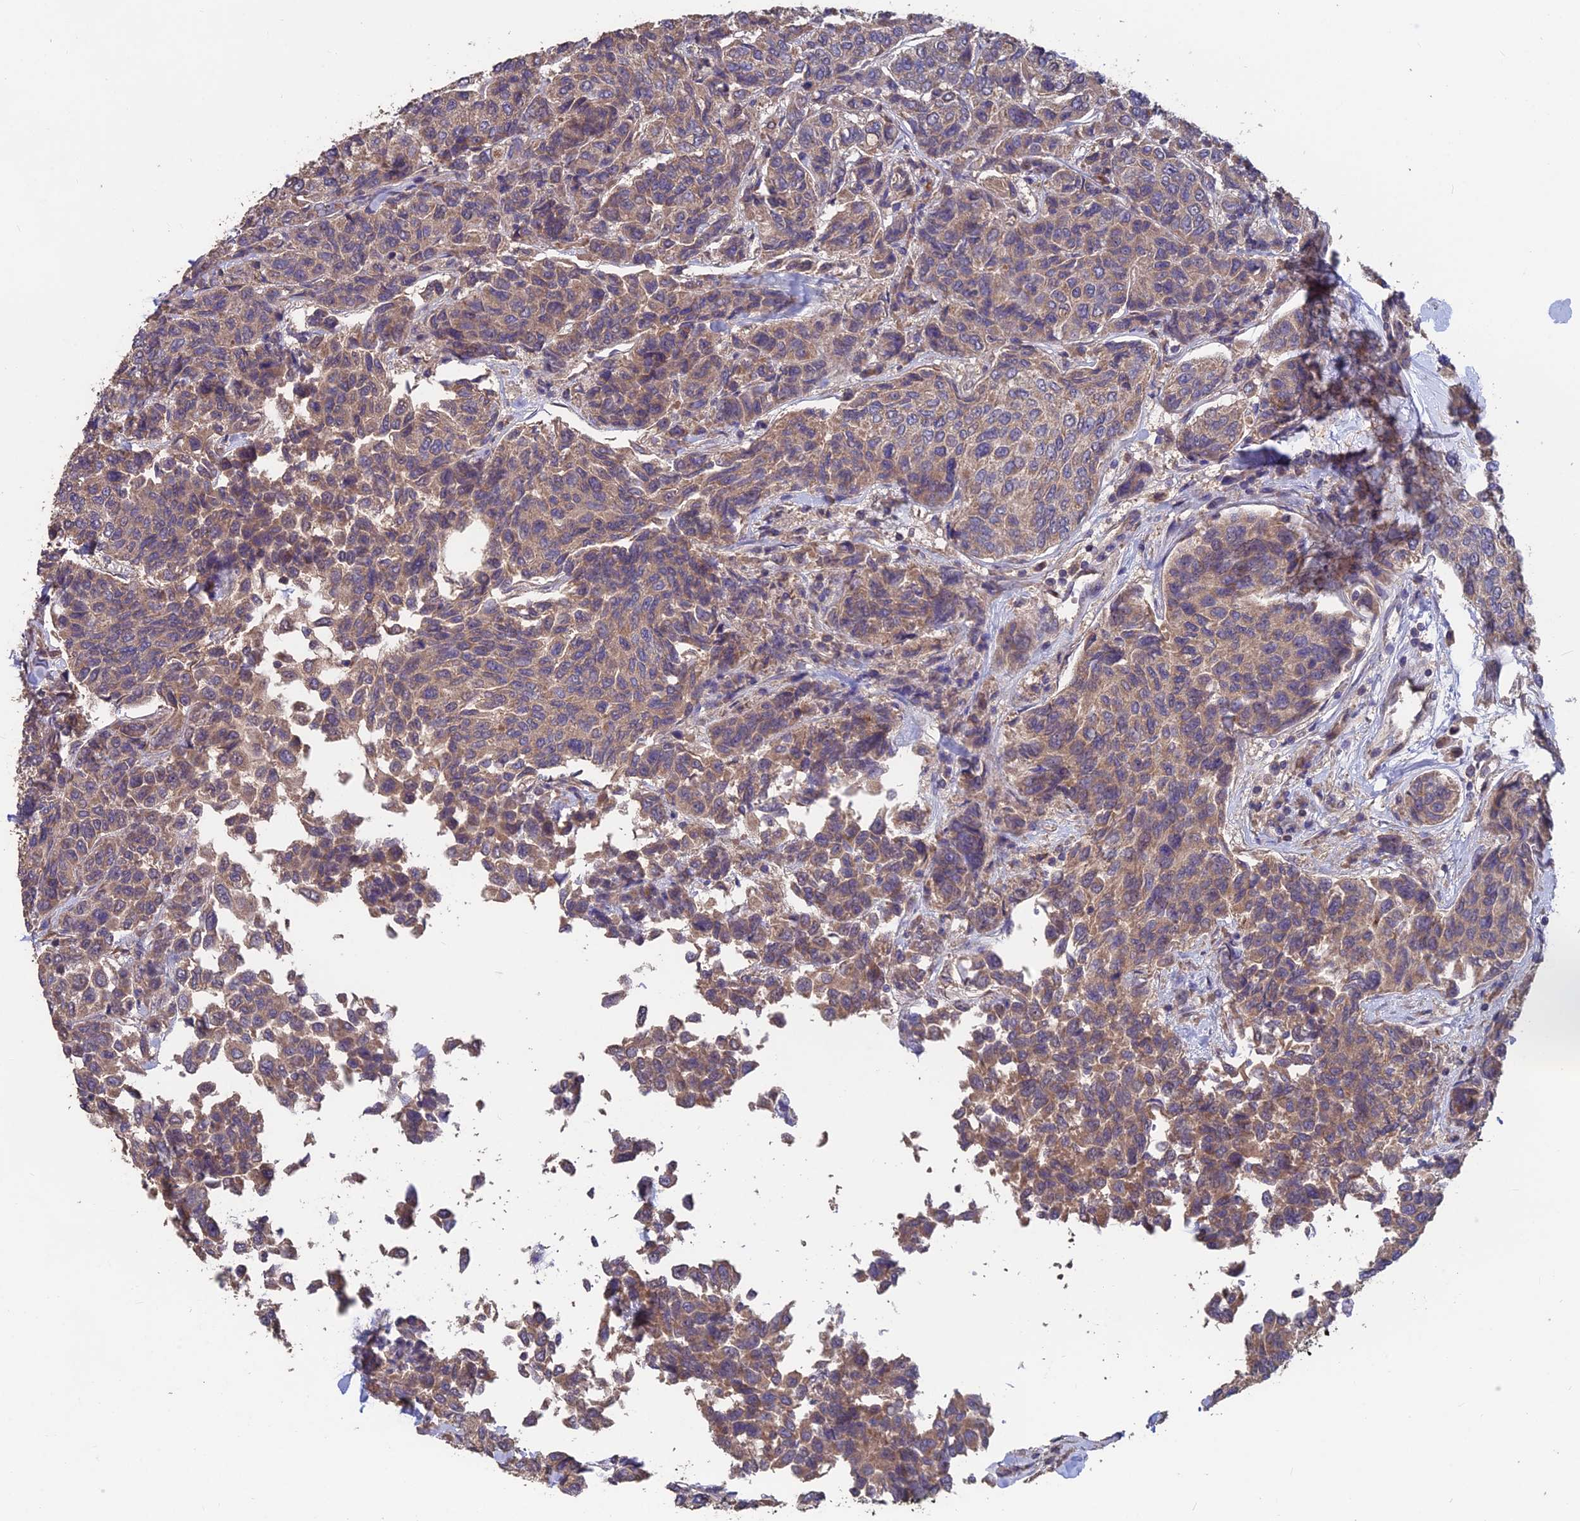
{"staining": {"intensity": "moderate", "quantity": "25%-75%", "location": "cytoplasmic/membranous"}, "tissue": "breast cancer", "cell_type": "Tumor cells", "image_type": "cancer", "snomed": [{"axis": "morphology", "description": "Duct carcinoma"}, {"axis": "topography", "description": "Breast"}], "caption": "This histopathology image shows immunohistochemistry staining of breast cancer (infiltrating ductal carcinoma), with medium moderate cytoplasmic/membranous expression in about 25%-75% of tumor cells.", "gene": "SHISA5", "patient": {"sex": "female", "age": 55}}